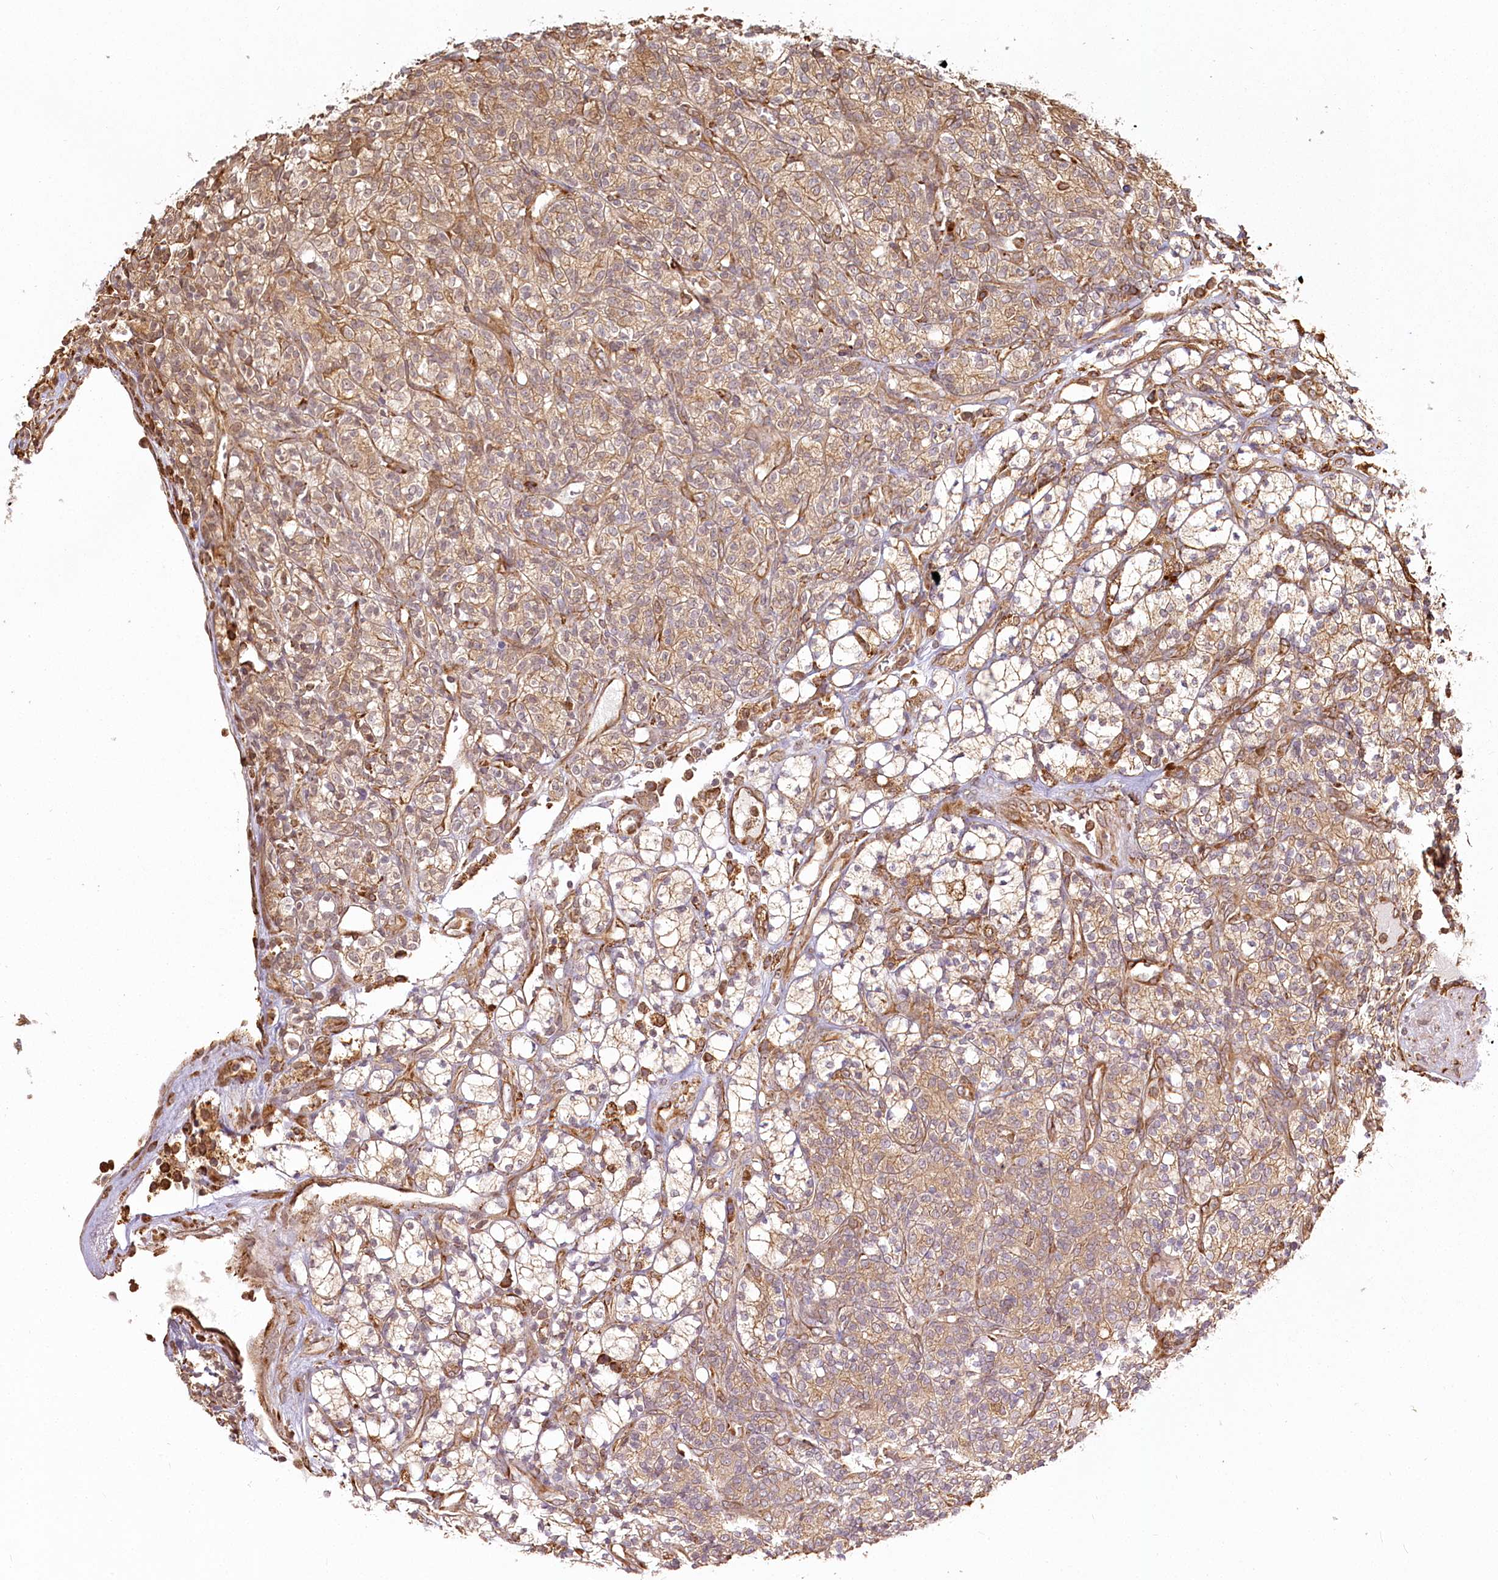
{"staining": {"intensity": "moderate", "quantity": ">75%", "location": "cytoplasmic/membranous"}, "tissue": "renal cancer", "cell_type": "Tumor cells", "image_type": "cancer", "snomed": [{"axis": "morphology", "description": "Adenocarcinoma, NOS"}, {"axis": "topography", "description": "Kidney"}], "caption": "Protein analysis of renal cancer (adenocarcinoma) tissue shows moderate cytoplasmic/membranous positivity in approximately >75% of tumor cells. Nuclei are stained in blue.", "gene": "FAM13A", "patient": {"sex": "male", "age": 77}}